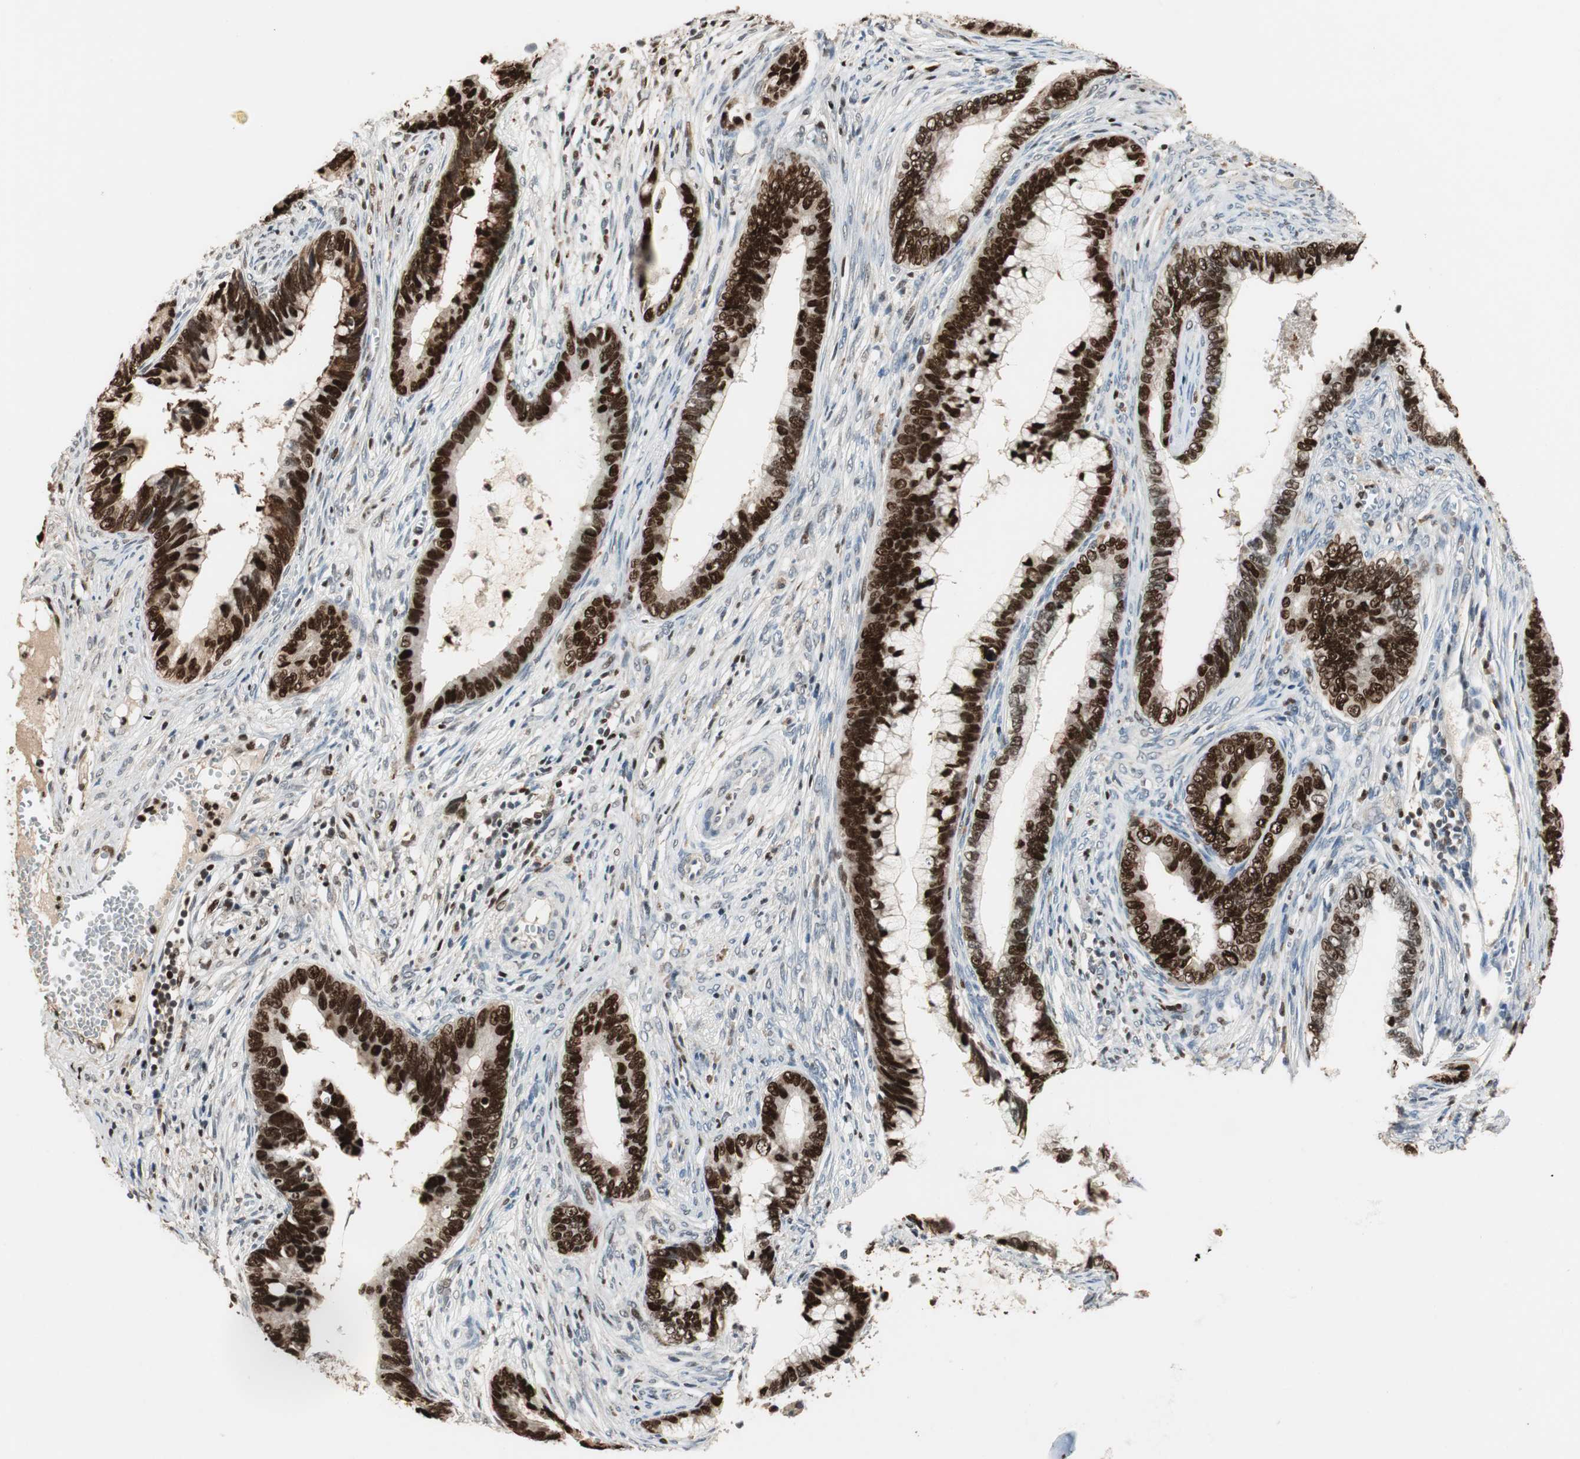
{"staining": {"intensity": "strong", "quantity": ">75%", "location": "nuclear"}, "tissue": "cervical cancer", "cell_type": "Tumor cells", "image_type": "cancer", "snomed": [{"axis": "morphology", "description": "Adenocarcinoma, NOS"}, {"axis": "topography", "description": "Cervix"}], "caption": "Brown immunohistochemical staining in cervical cancer shows strong nuclear positivity in approximately >75% of tumor cells.", "gene": "FEN1", "patient": {"sex": "female", "age": 44}}